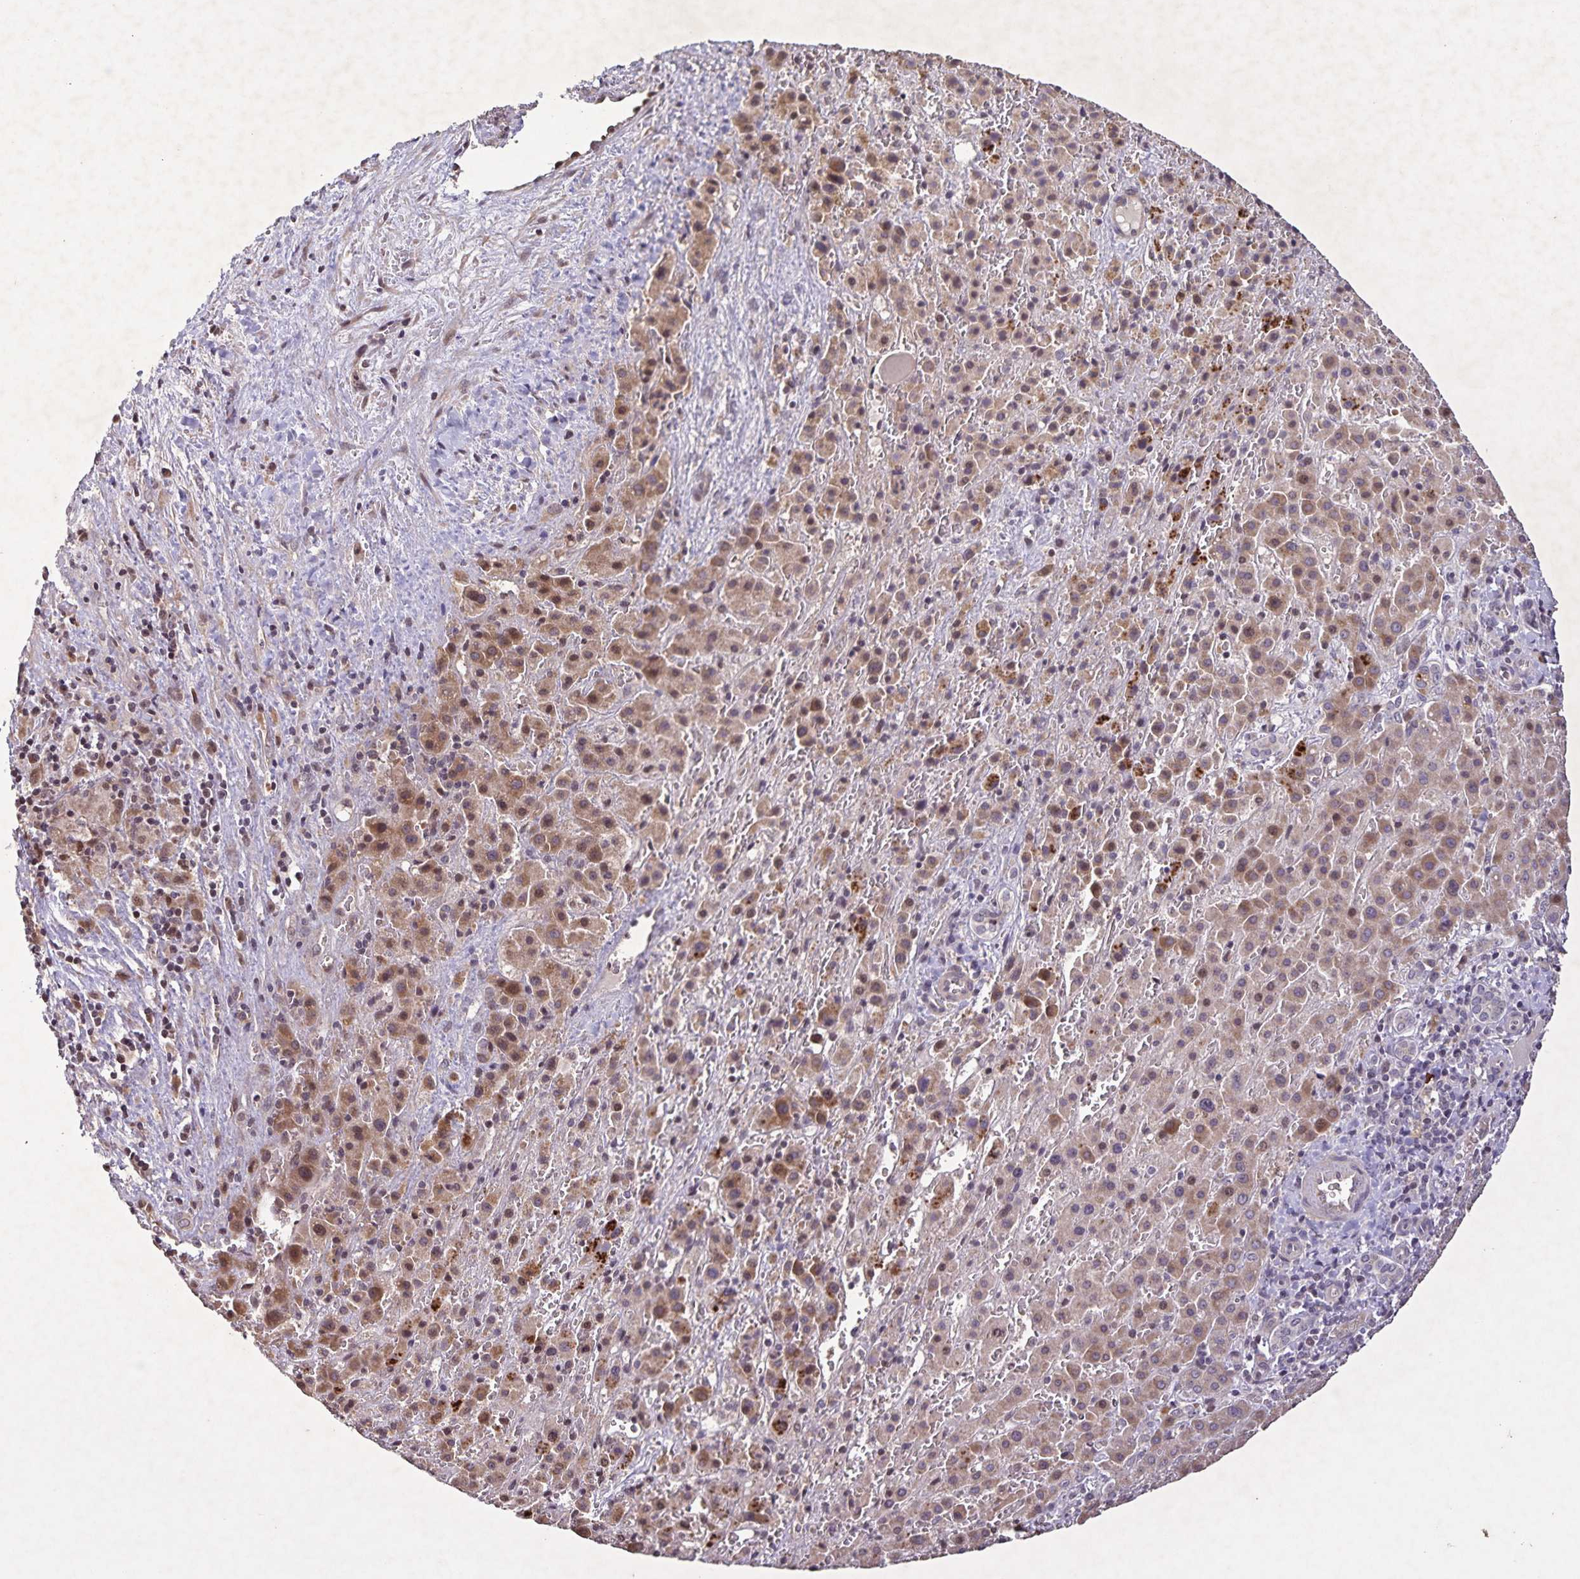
{"staining": {"intensity": "moderate", "quantity": ">75%", "location": "cytoplasmic/membranous,nuclear"}, "tissue": "liver cancer", "cell_type": "Tumor cells", "image_type": "cancer", "snomed": [{"axis": "morphology", "description": "Carcinoma, Hepatocellular, NOS"}, {"axis": "topography", "description": "Liver"}], "caption": "Protein staining shows moderate cytoplasmic/membranous and nuclear positivity in about >75% of tumor cells in liver cancer.", "gene": "GDF2", "patient": {"sex": "male", "age": 27}}